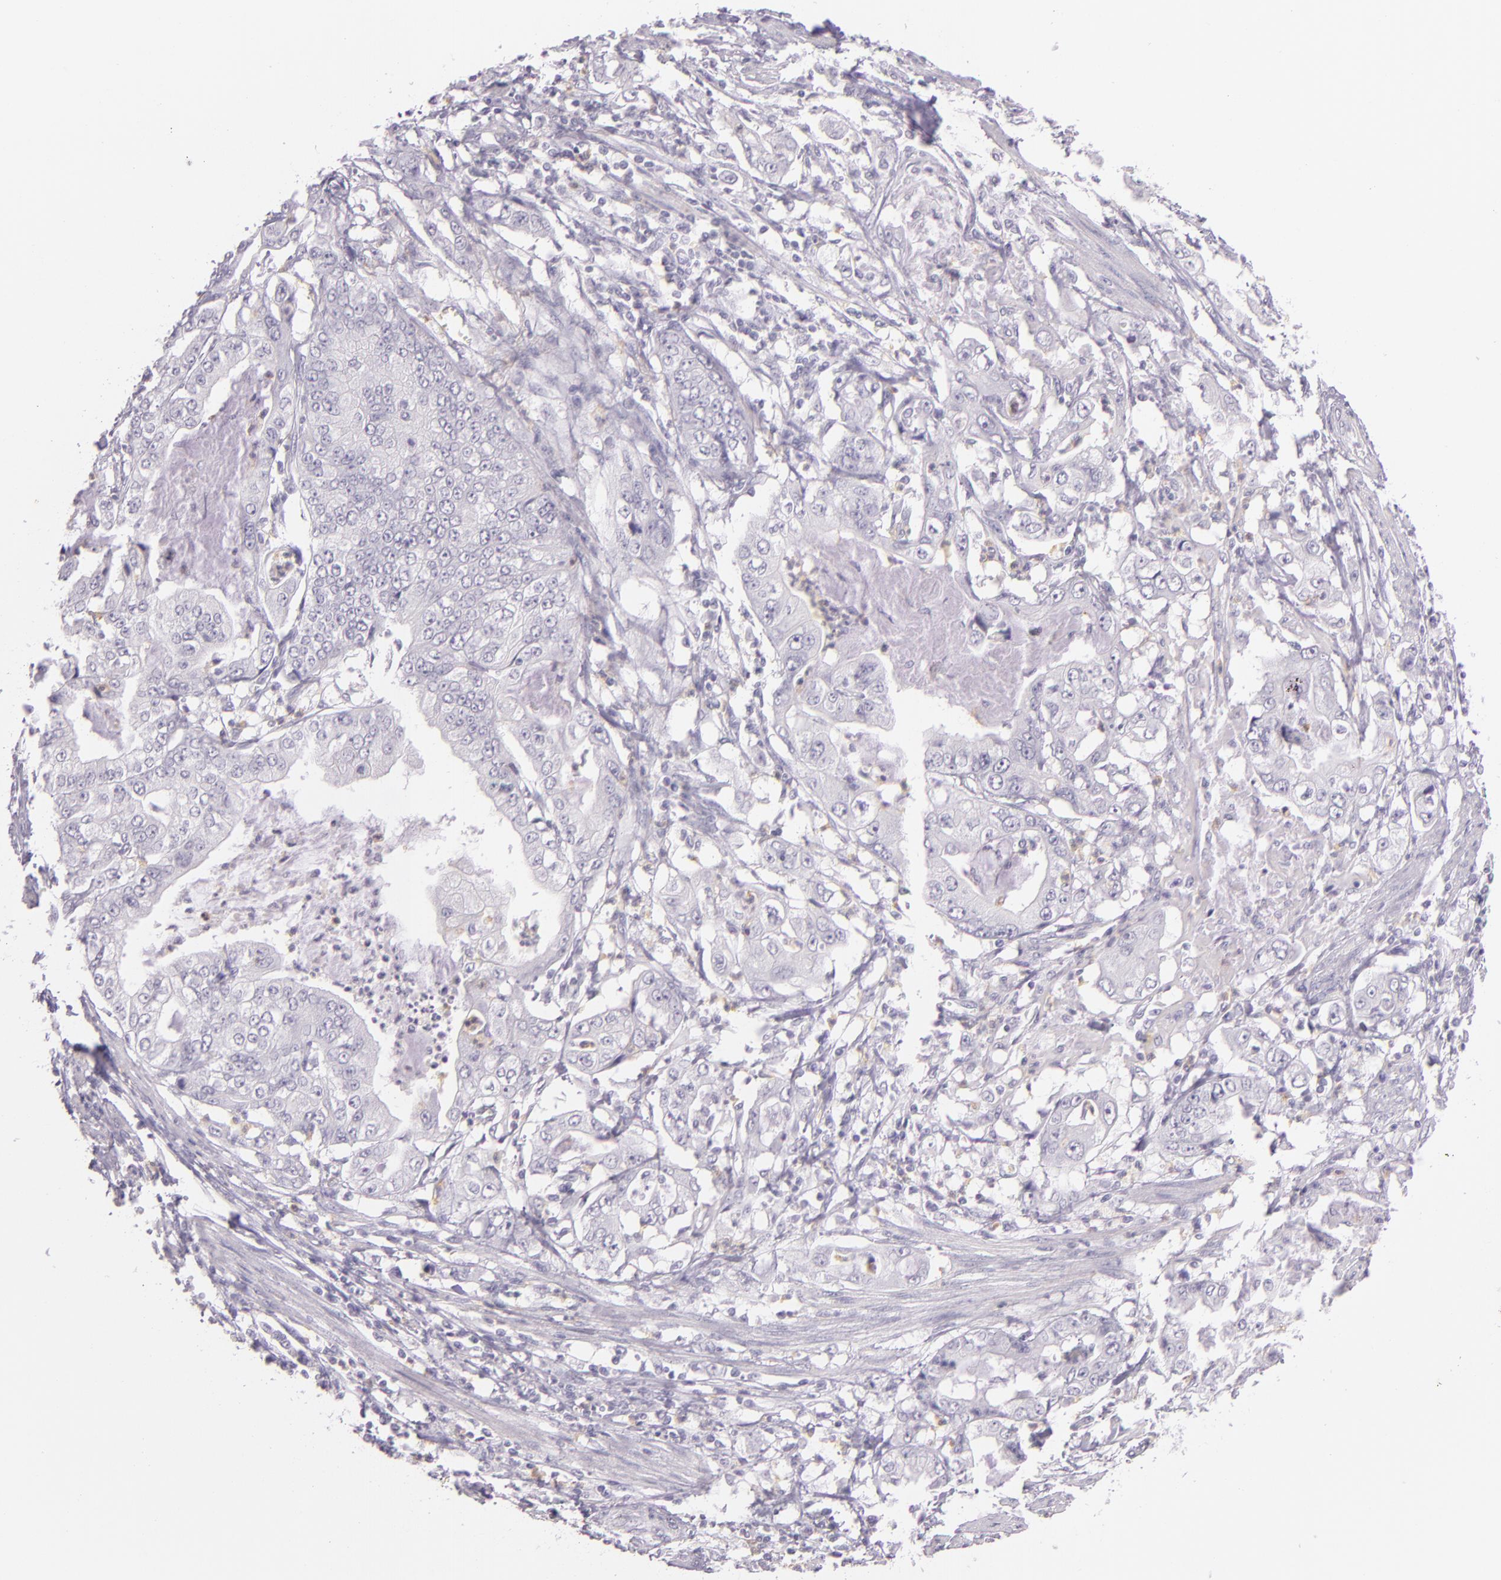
{"staining": {"intensity": "negative", "quantity": "none", "location": "none"}, "tissue": "stomach cancer", "cell_type": "Tumor cells", "image_type": "cancer", "snomed": [{"axis": "morphology", "description": "Adenocarcinoma, NOS"}, {"axis": "topography", "description": "Pancreas"}, {"axis": "topography", "description": "Stomach, upper"}], "caption": "An IHC histopathology image of adenocarcinoma (stomach) is shown. There is no staining in tumor cells of adenocarcinoma (stomach).", "gene": "CBS", "patient": {"sex": "male", "age": 77}}